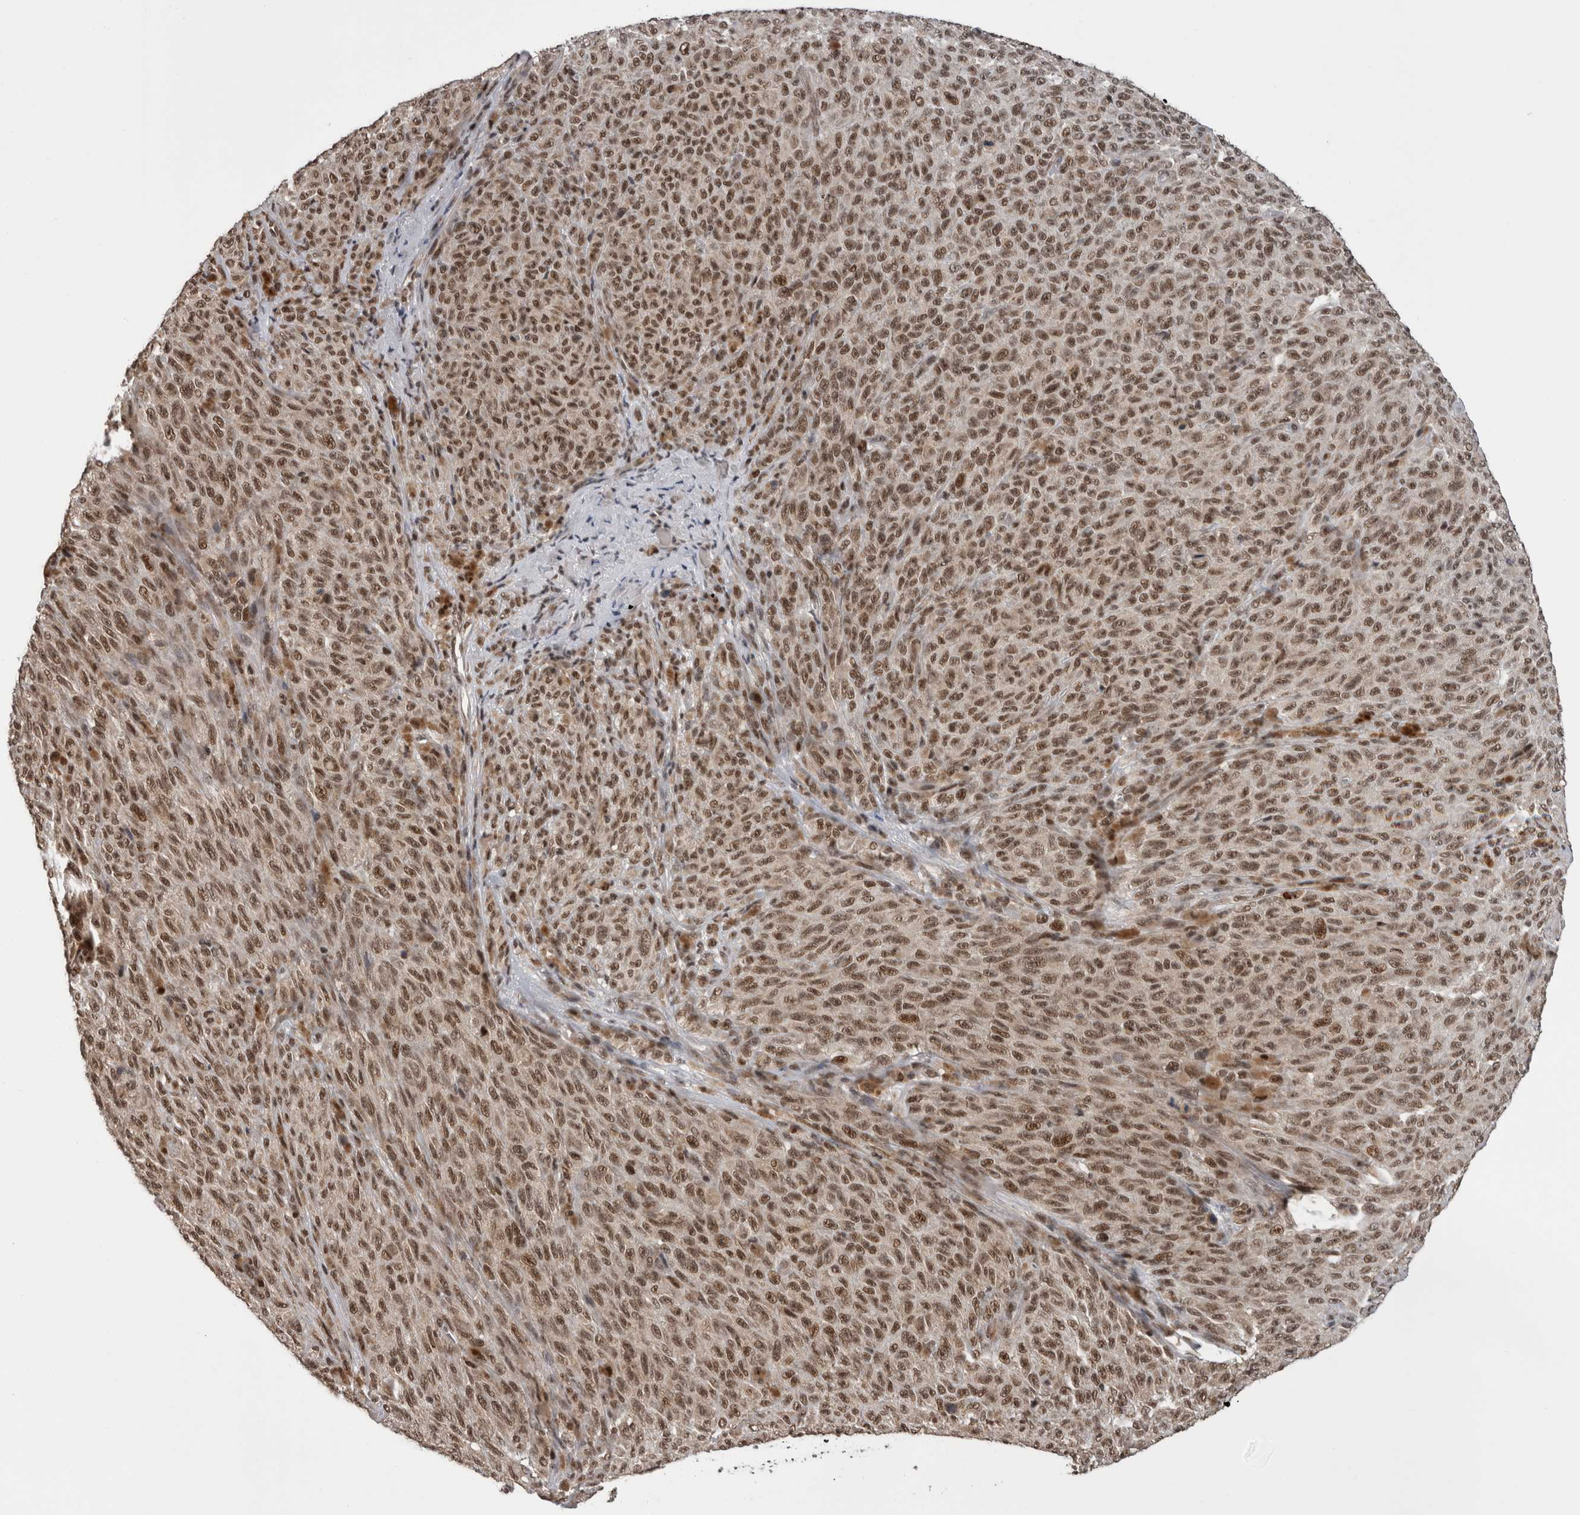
{"staining": {"intensity": "moderate", "quantity": ">75%", "location": "nuclear"}, "tissue": "melanoma", "cell_type": "Tumor cells", "image_type": "cancer", "snomed": [{"axis": "morphology", "description": "Malignant melanoma, NOS"}, {"axis": "topography", "description": "Skin"}], "caption": "Melanoma stained for a protein (brown) displays moderate nuclear positive staining in about >75% of tumor cells.", "gene": "CPSF2", "patient": {"sex": "female", "age": 82}}